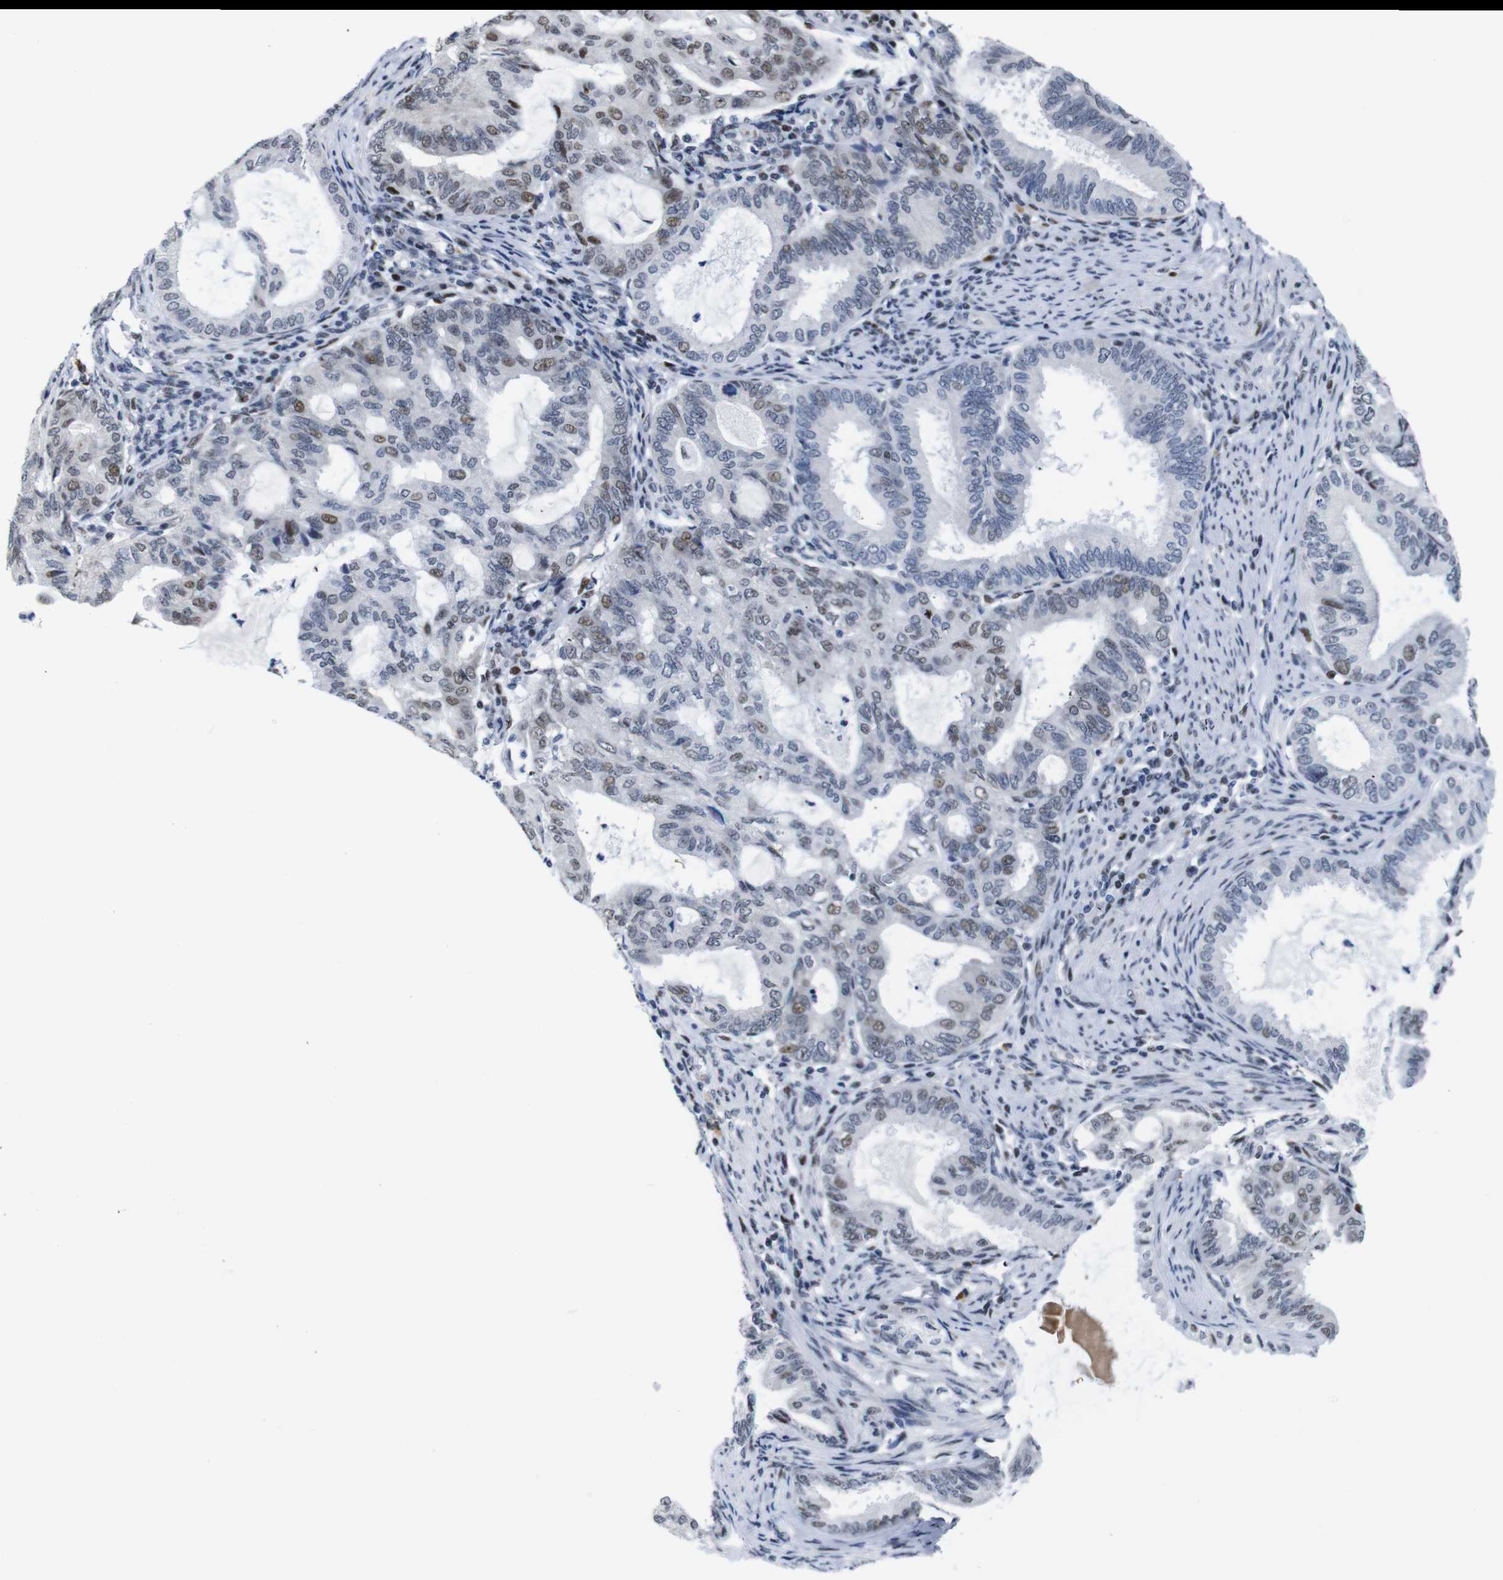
{"staining": {"intensity": "moderate", "quantity": "<25%", "location": "nuclear"}, "tissue": "endometrial cancer", "cell_type": "Tumor cells", "image_type": "cancer", "snomed": [{"axis": "morphology", "description": "Adenocarcinoma, NOS"}, {"axis": "topography", "description": "Endometrium"}], "caption": "Moderate nuclear expression for a protein is appreciated in about <25% of tumor cells of endometrial cancer (adenocarcinoma) using immunohistochemistry (IHC).", "gene": "GATA6", "patient": {"sex": "female", "age": 86}}